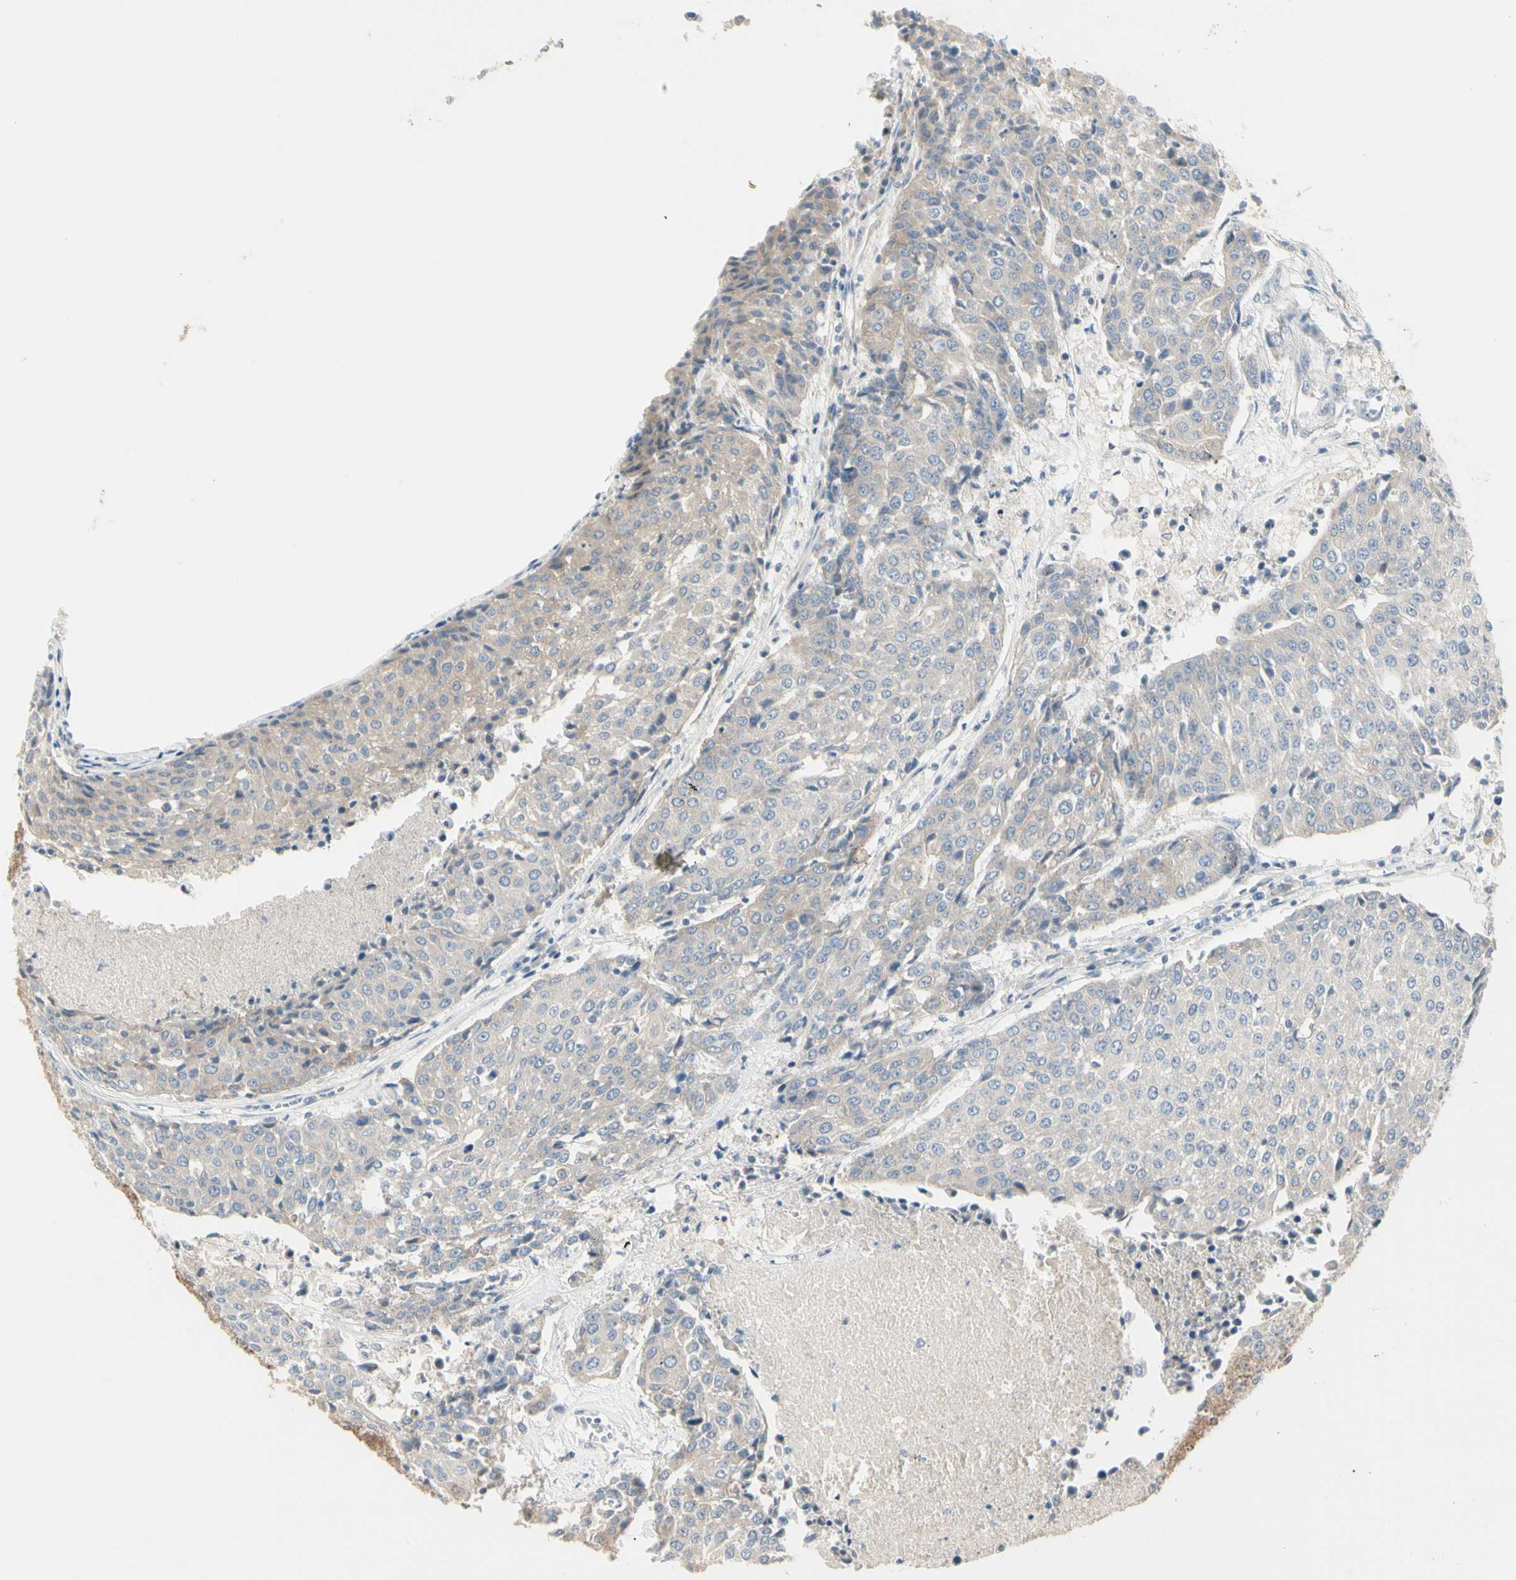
{"staining": {"intensity": "weak", "quantity": "25%-75%", "location": "cytoplasmic/membranous"}, "tissue": "urothelial cancer", "cell_type": "Tumor cells", "image_type": "cancer", "snomed": [{"axis": "morphology", "description": "Urothelial carcinoma, High grade"}, {"axis": "topography", "description": "Urinary bladder"}], "caption": "A photomicrograph showing weak cytoplasmic/membranous expression in approximately 25%-75% of tumor cells in urothelial cancer, as visualized by brown immunohistochemical staining.", "gene": "NFKB2", "patient": {"sex": "female", "age": 85}}